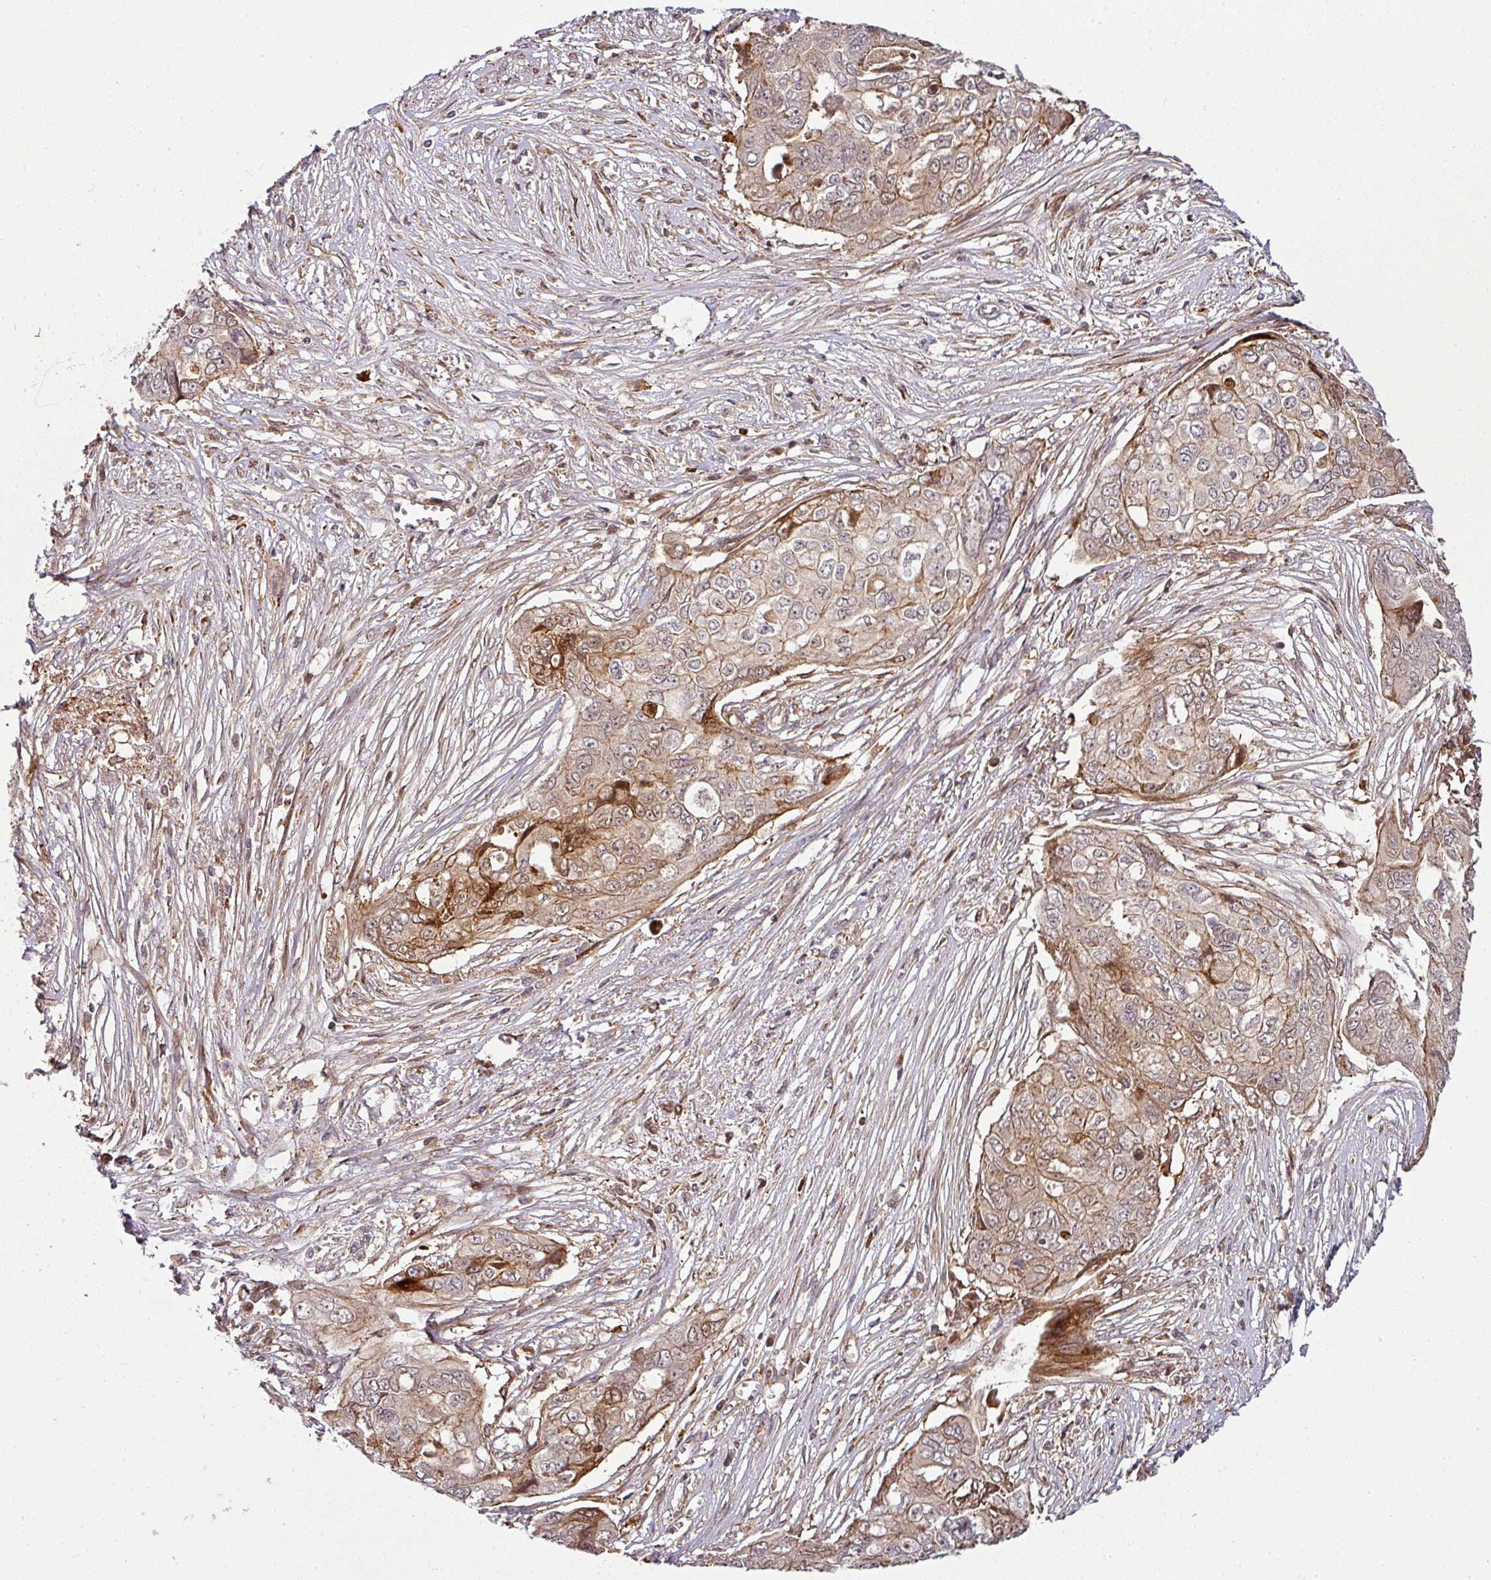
{"staining": {"intensity": "moderate", "quantity": ">75%", "location": "cytoplasmic/membranous,nuclear"}, "tissue": "ovarian cancer", "cell_type": "Tumor cells", "image_type": "cancer", "snomed": [{"axis": "morphology", "description": "Carcinoma, endometroid"}, {"axis": "topography", "description": "Ovary"}], "caption": "This micrograph demonstrates ovarian cancer stained with immunohistochemistry (IHC) to label a protein in brown. The cytoplasmic/membranous and nuclear of tumor cells show moderate positivity for the protein. Nuclei are counter-stained blue.", "gene": "ATAT1", "patient": {"sex": "female", "age": 70}}